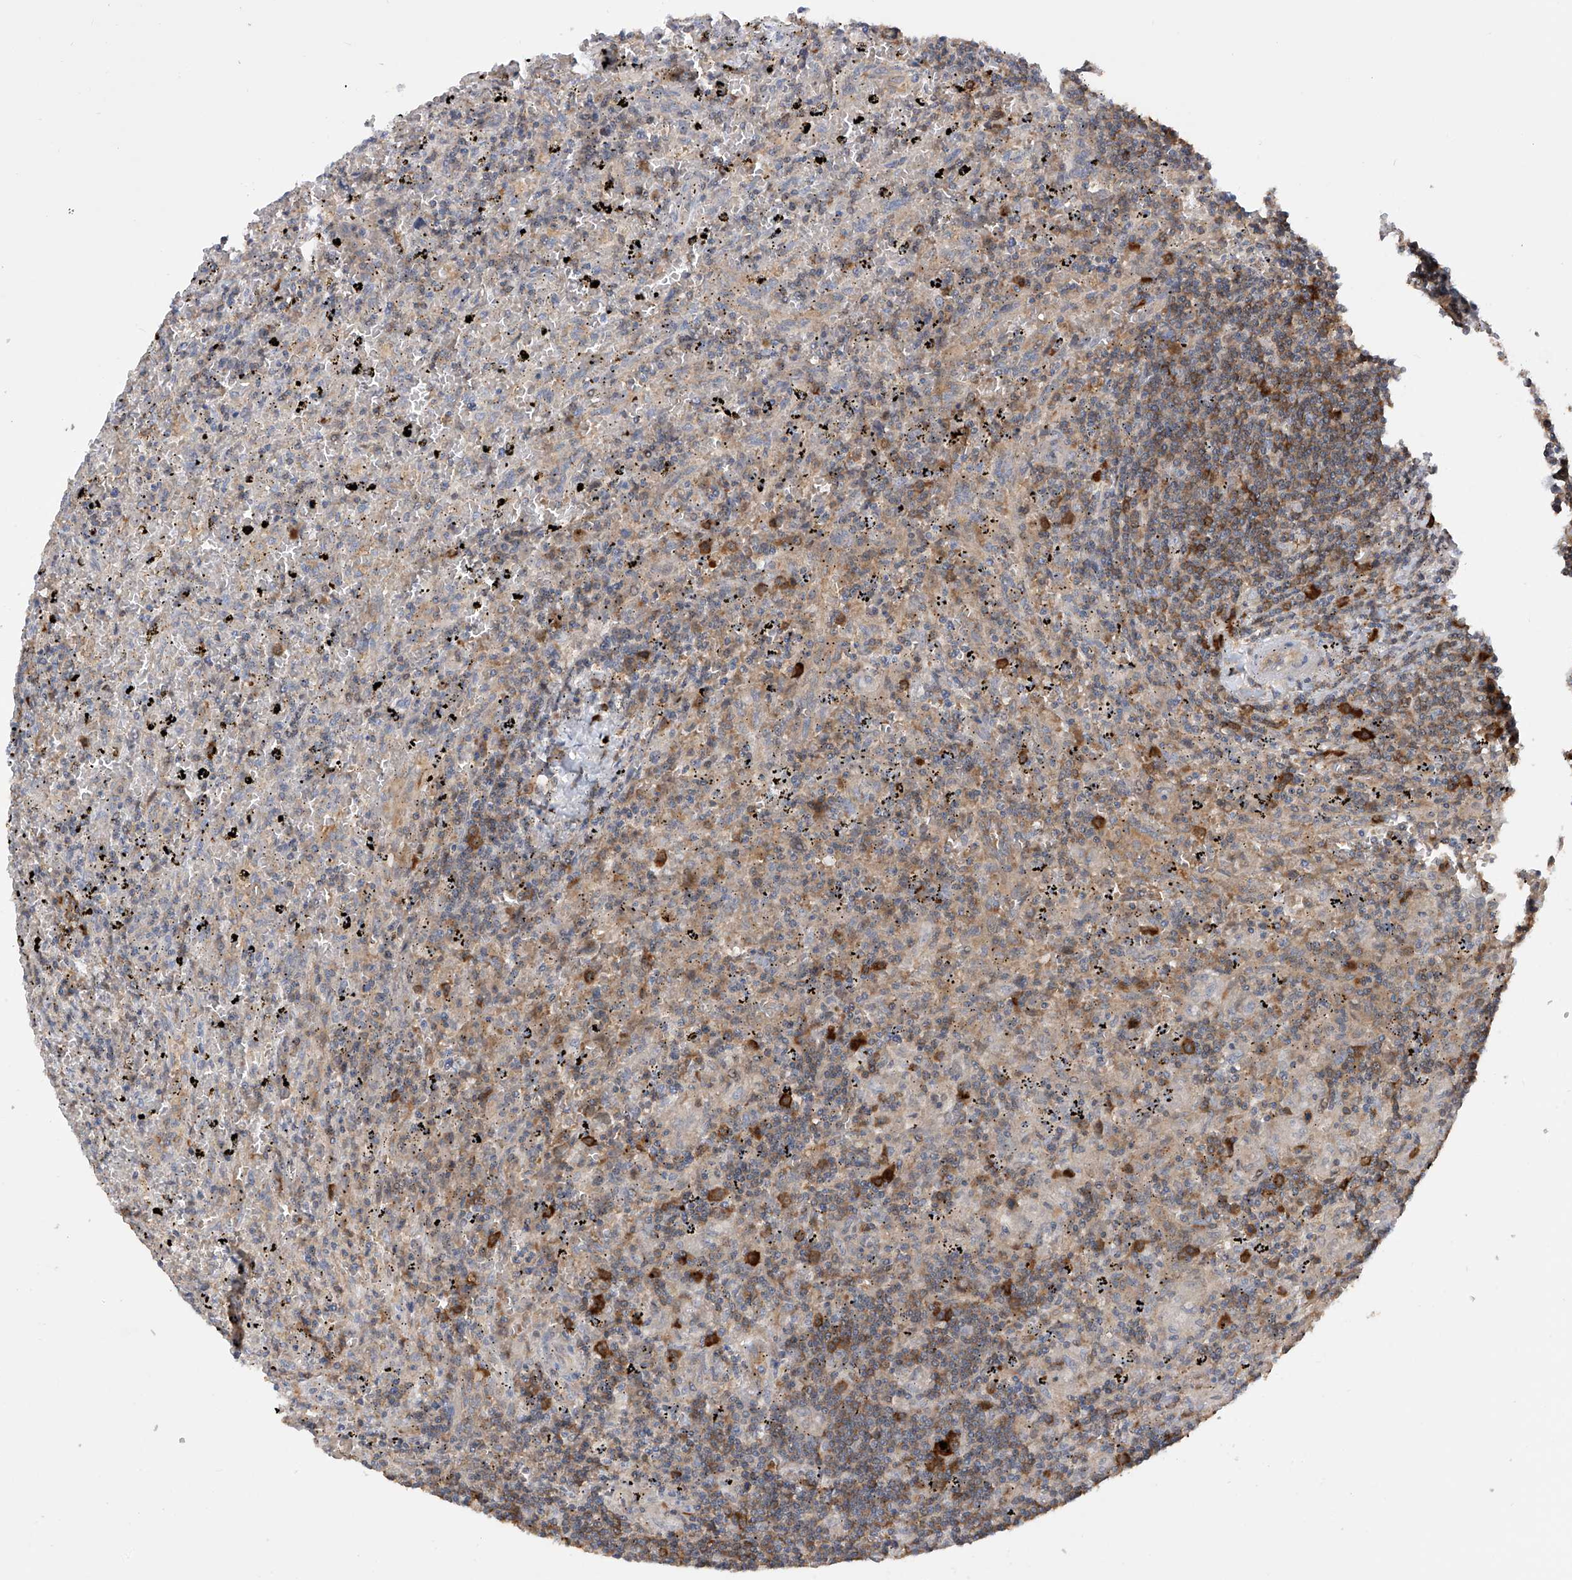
{"staining": {"intensity": "moderate", "quantity": "<25%", "location": "cytoplasmic/membranous"}, "tissue": "lymphoma", "cell_type": "Tumor cells", "image_type": "cancer", "snomed": [{"axis": "morphology", "description": "Malignant lymphoma, non-Hodgkin's type, Low grade"}, {"axis": "topography", "description": "Spleen"}], "caption": "Lymphoma stained with IHC reveals moderate cytoplasmic/membranous staining in about <25% of tumor cells. The staining was performed using DAB to visualize the protein expression in brown, while the nuclei were stained in blue with hematoxylin (Magnification: 20x).", "gene": "NUDT17", "patient": {"sex": "male", "age": 76}}